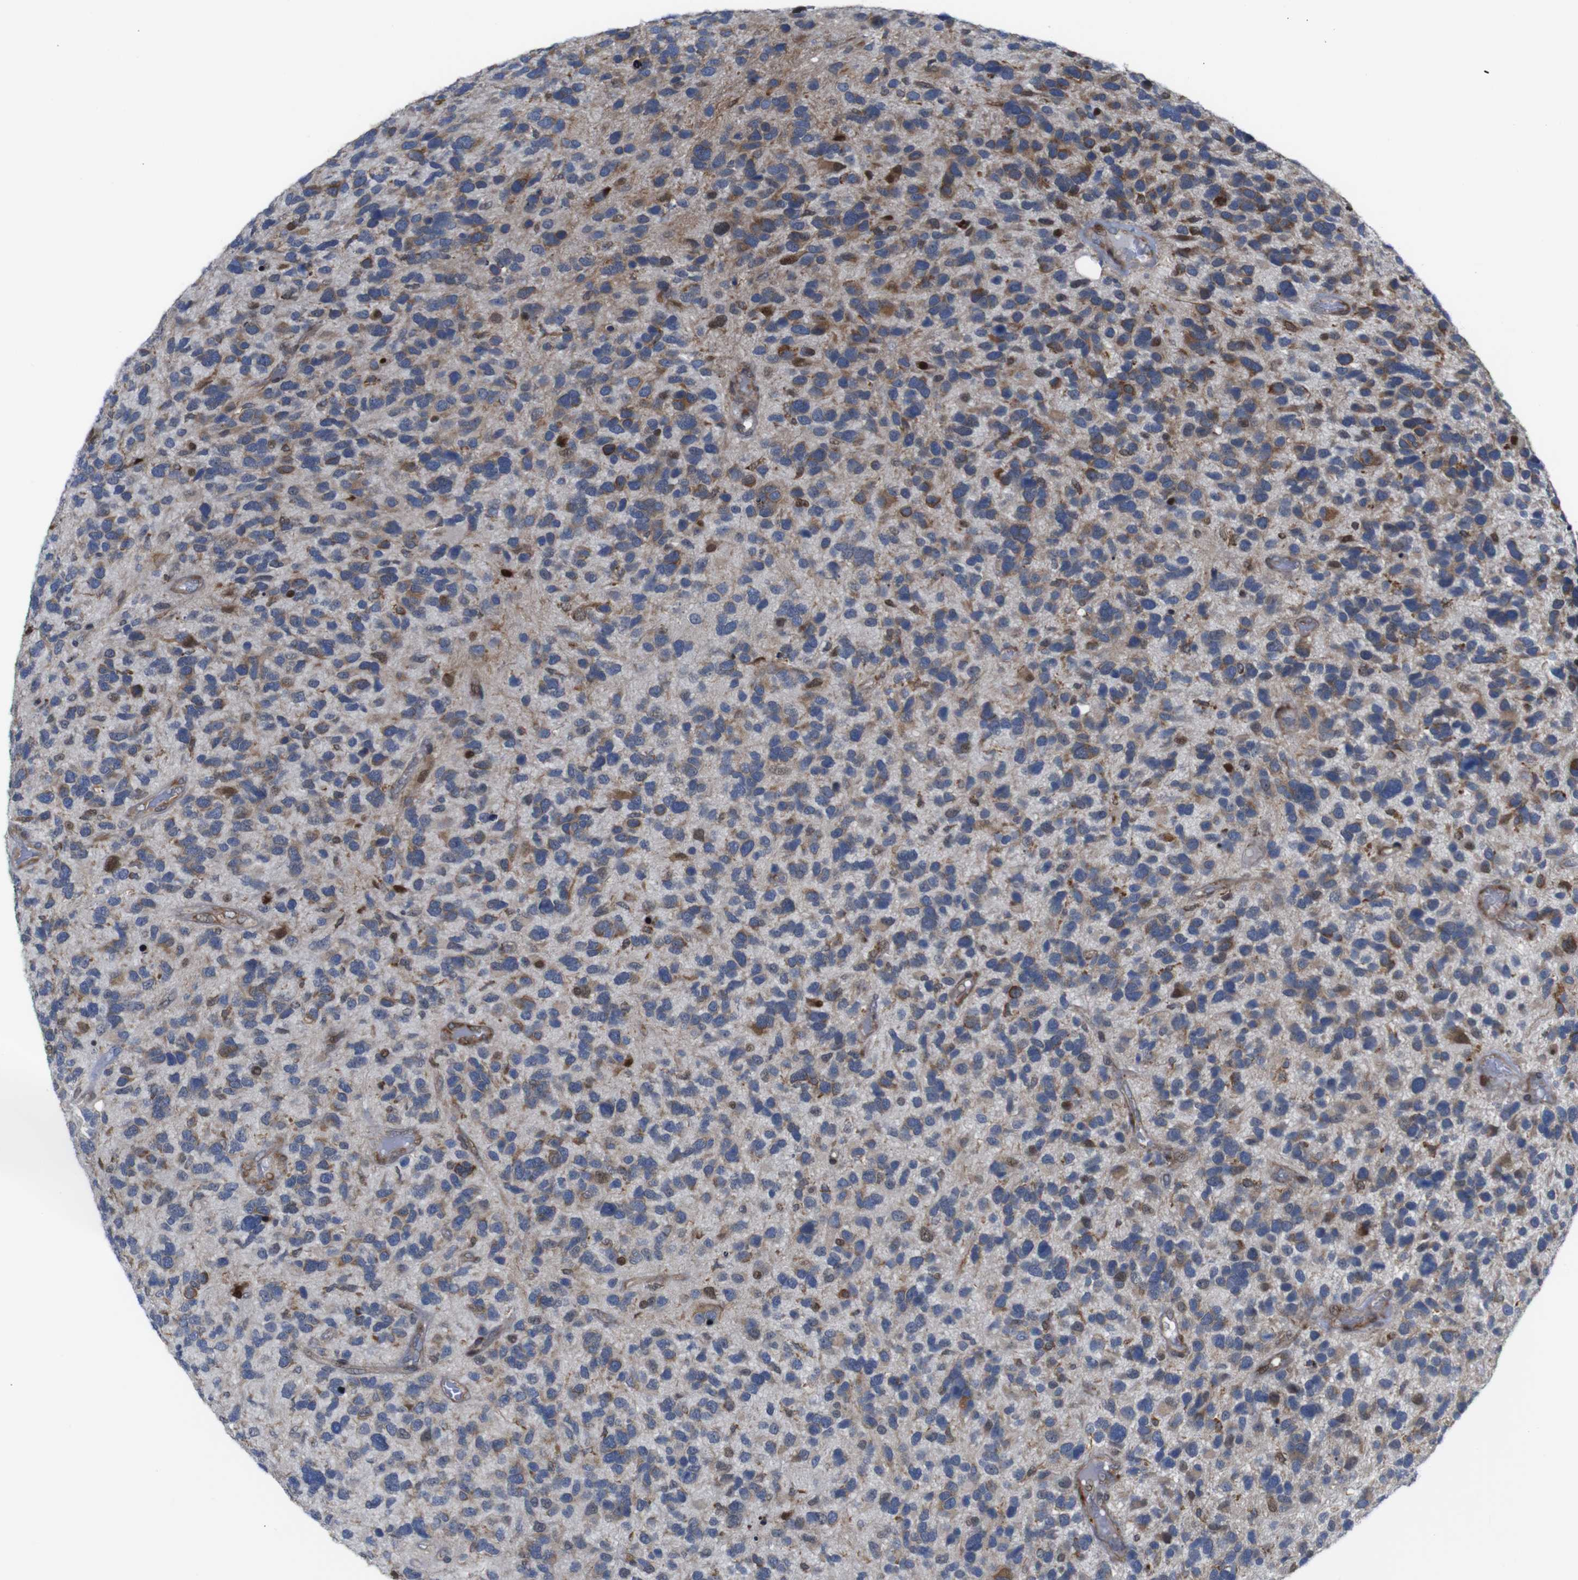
{"staining": {"intensity": "moderate", "quantity": "25%-75%", "location": "cytoplasmic/membranous"}, "tissue": "glioma", "cell_type": "Tumor cells", "image_type": "cancer", "snomed": [{"axis": "morphology", "description": "Glioma, malignant, High grade"}, {"axis": "topography", "description": "Brain"}], "caption": "High-power microscopy captured an IHC image of high-grade glioma (malignant), revealing moderate cytoplasmic/membranous expression in approximately 25%-75% of tumor cells.", "gene": "PTPN1", "patient": {"sex": "female", "age": 58}}